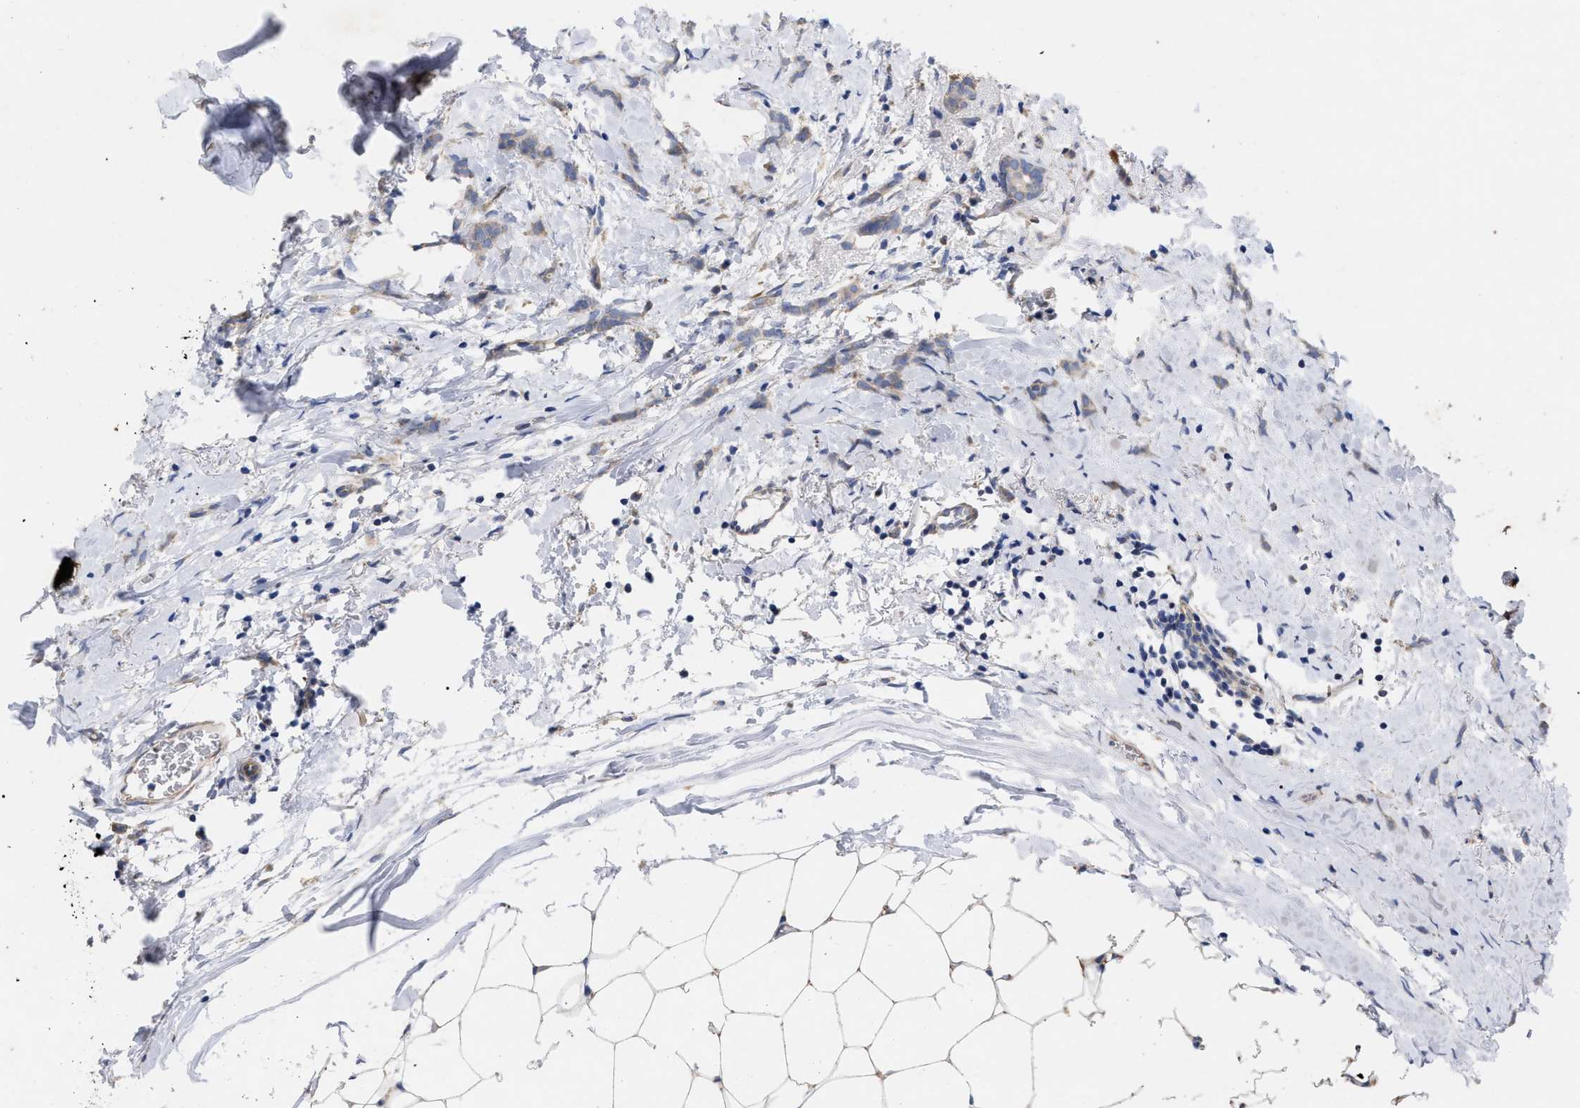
{"staining": {"intensity": "moderate", "quantity": ">75%", "location": "cytoplasmic/membranous"}, "tissue": "breast cancer", "cell_type": "Tumor cells", "image_type": "cancer", "snomed": [{"axis": "morphology", "description": "Lobular carcinoma, in situ"}, {"axis": "morphology", "description": "Lobular carcinoma"}, {"axis": "topography", "description": "Breast"}], "caption": "Tumor cells demonstrate medium levels of moderate cytoplasmic/membranous staining in approximately >75% of cells in human breast cancer (lobular carcinoma).", "gene": "VIP", "patient": {"sex": "female", "age": 41}}